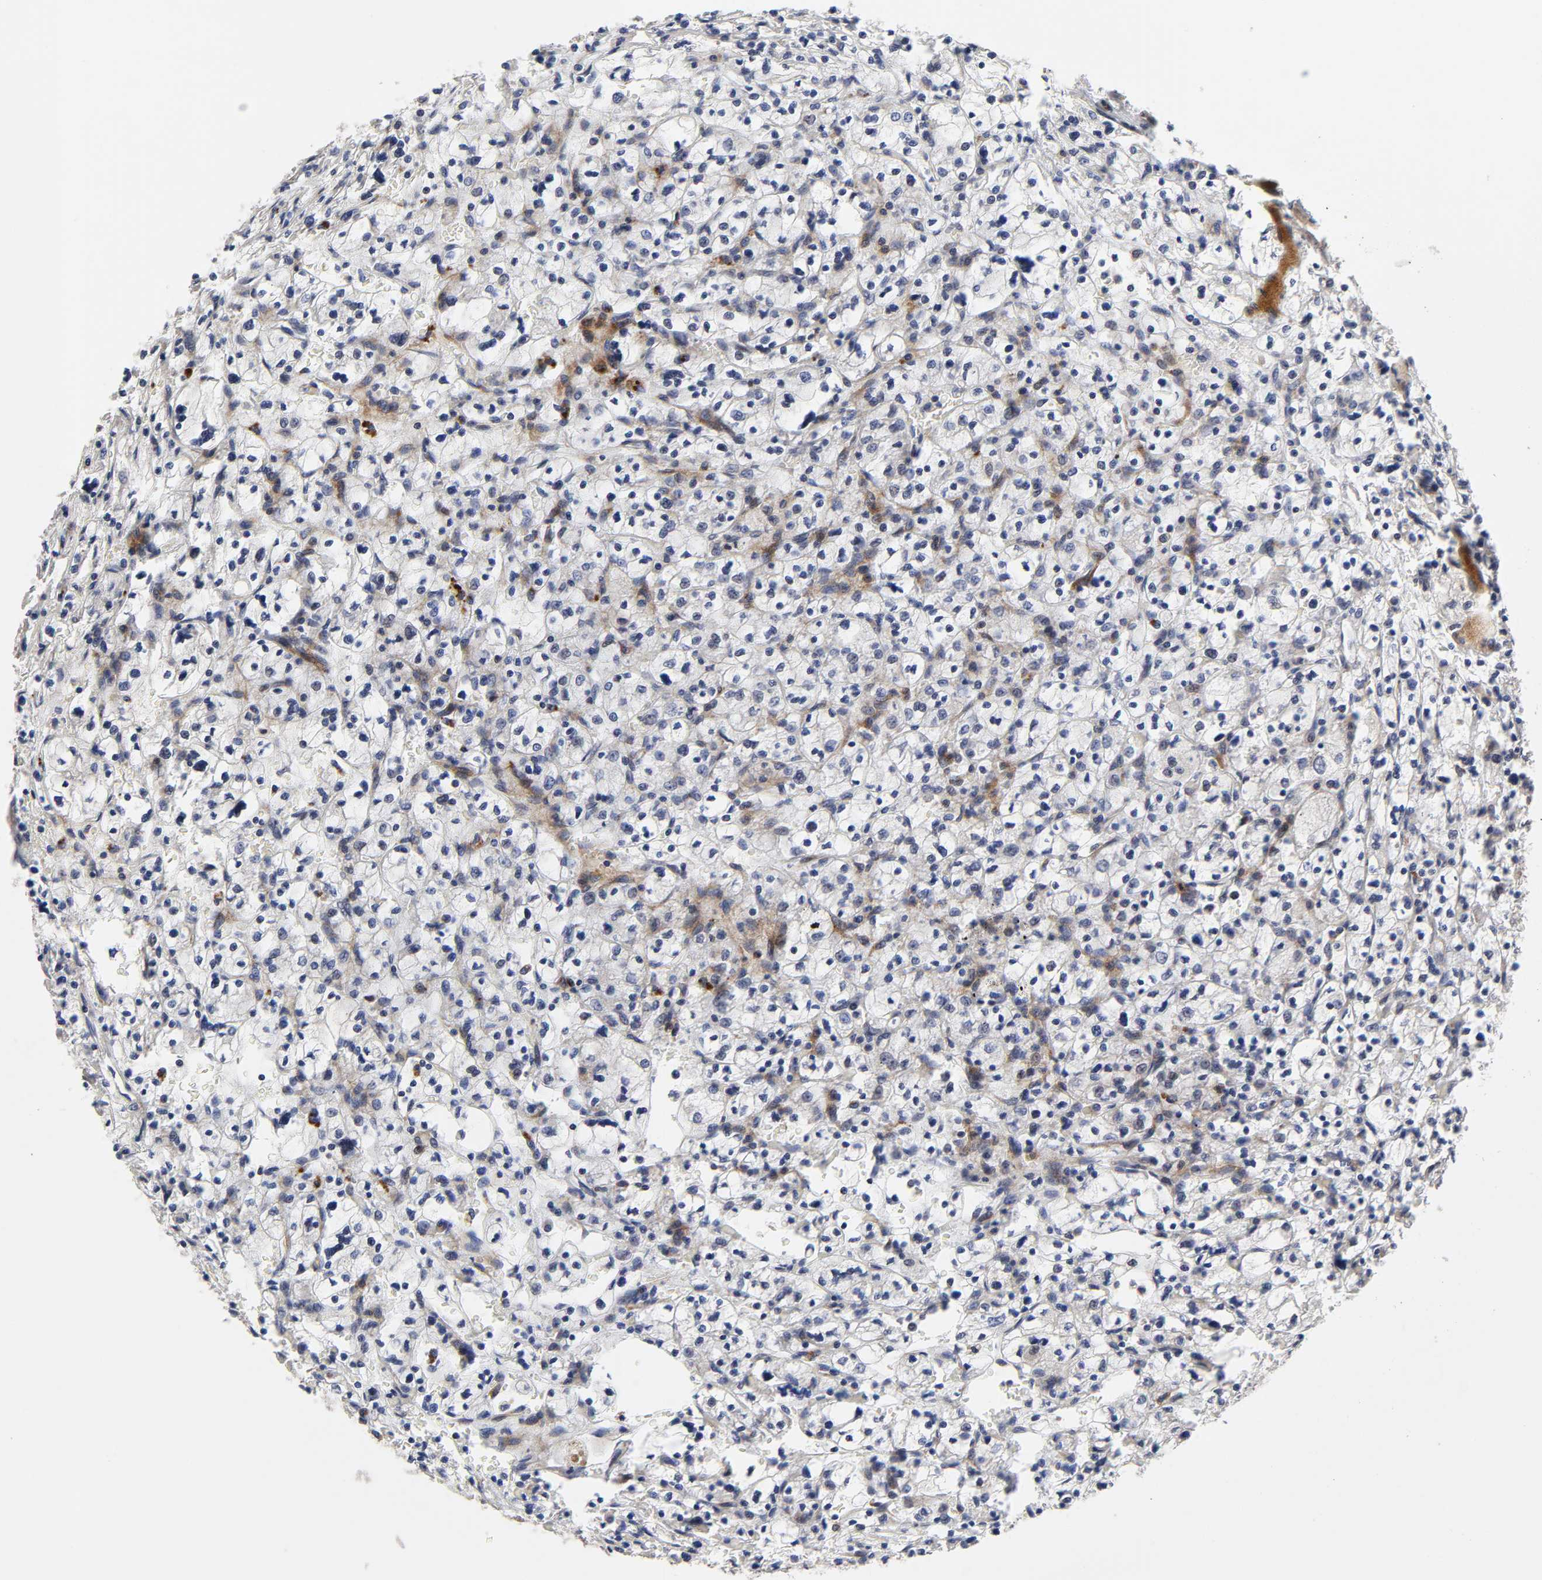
{"staining": {"intensity": "negative", "quantity": "none", "location": "none"}, "tissue": "renal cancer", "cell_type": "Tumor cells", "image_type": "cancer", "snomed": [{"axis": "morphology", "description": "Adenocarcinoma, NOS"}, {"axis": "topography", "description": "Kidney"}], "caption": "High magnification brightfield microscopy of renal cancer (adenocarcinoma) stained with DAB (3,3'-diaminobenzidine) (brown) and counterstained with hematoxylin (blue): tumor cells show no significant staining. (DAB (3,3'-diaminobenzidine) immunohistochemistry with hematoxylin counter stain).", "gene": "CASP9", "patient": {"sex": "female", "age": 83}}